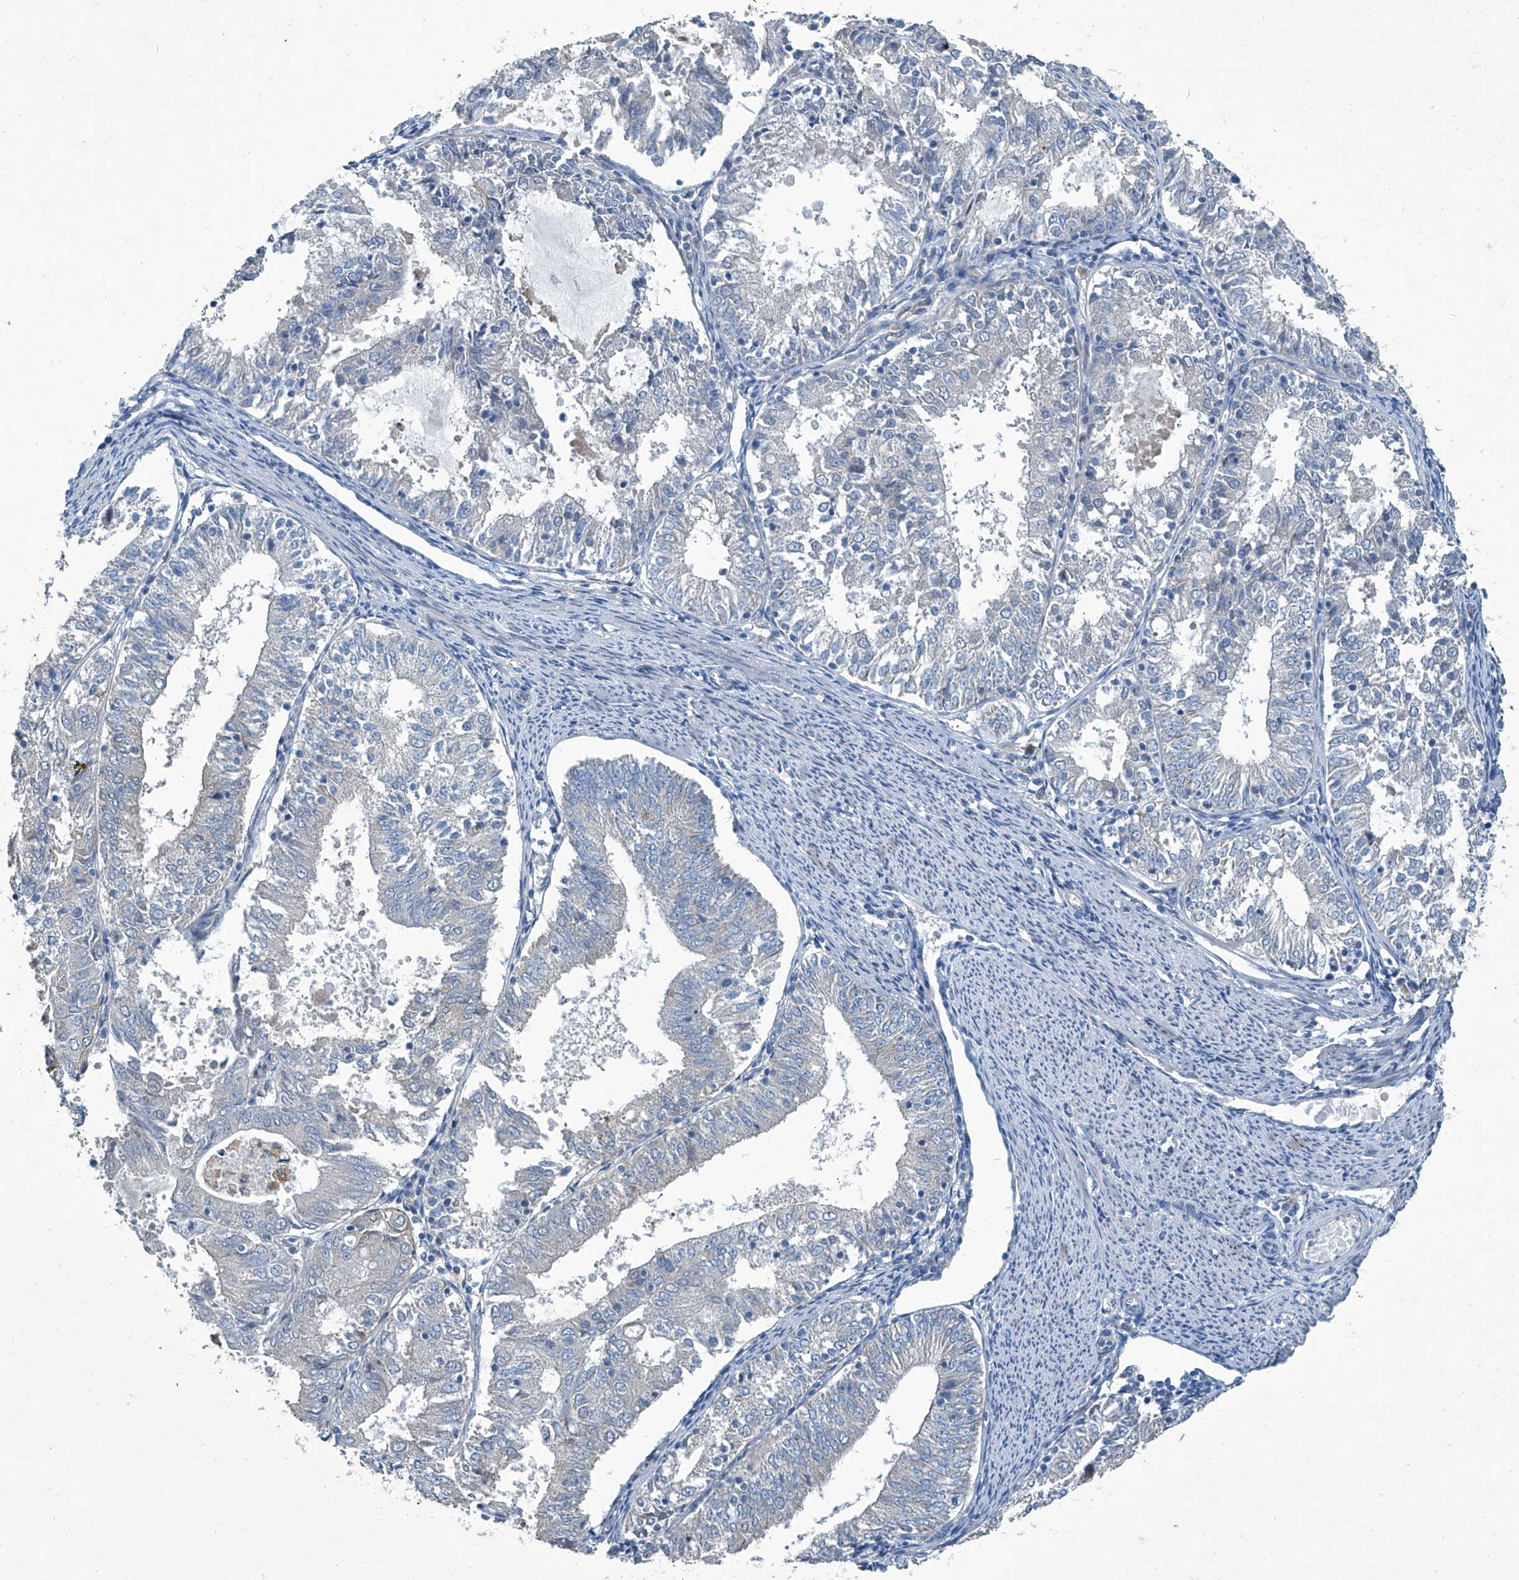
{"staining": {"intensity": "negative", "quantity": "none", "location": "none"}, "tissue": "endometrial cancer", "cell_type": "Tumor cells", "image_type": "cancer", "snomed": [{"axis": "morphology", "description": "Adenocarcinoma, NOS"}, {"axis": "topography", "description": "Endometrium"}], "caption": "An immunohistochemistry photomicrograph of endometrial cancer is shown. There is no staining in tumor cells of endometrial cancer.", "gene": "SLC26A11", "patient": {"sex": "female", "age": 57}}